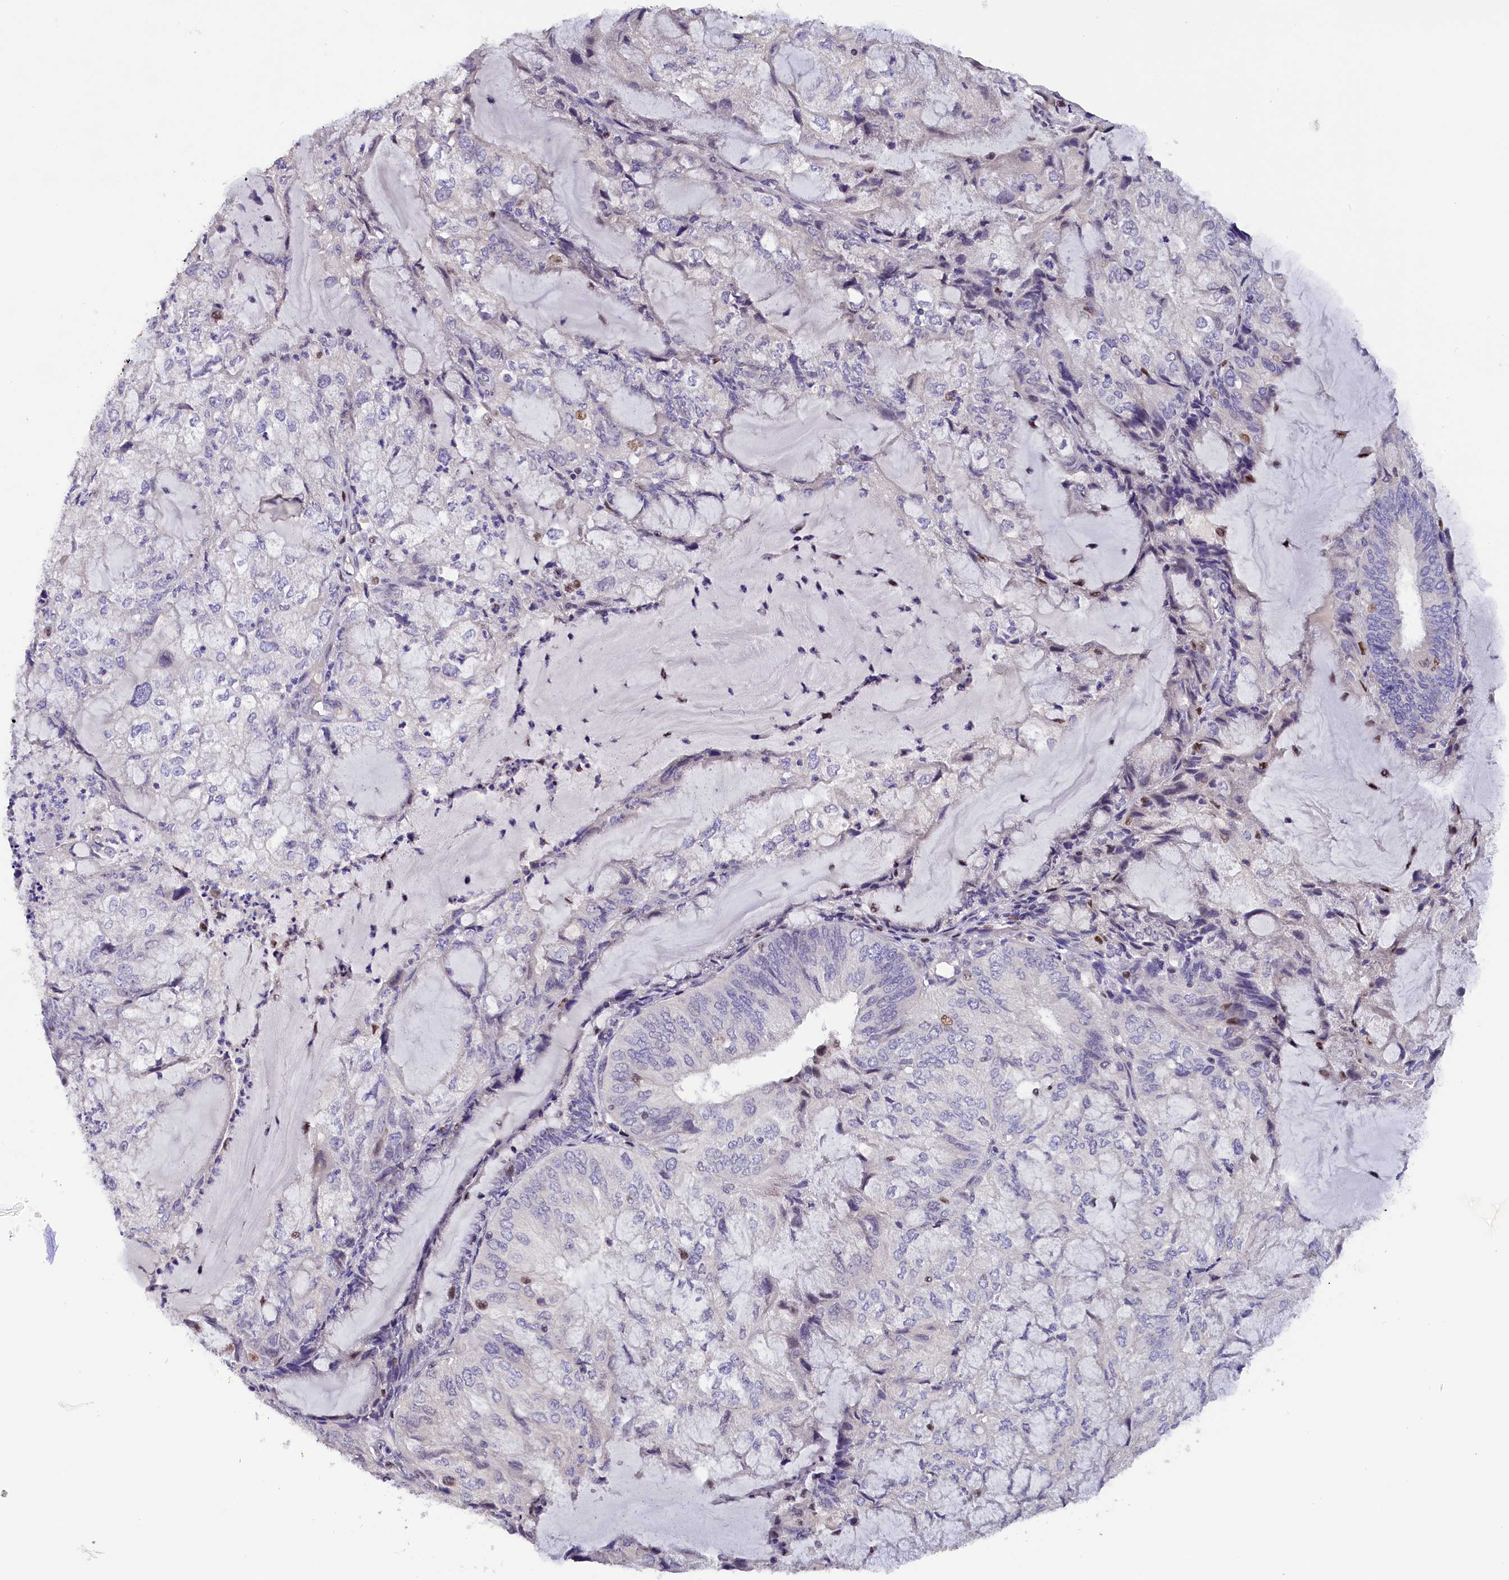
{"staining": {"intensity": "weak", "quantity": "<25%", "location": "nuclear"}, "tissue": "endometrial cancer", "cell_type": "Tumor cells", "image_type": "cancer", "snomed": [{"axis": "morphology", "description": "Adenocarcinoma, NOS"}, {"axis": "topography", "description": "Endometrium"}], "caption": "This is a photomicrograph of IHC staining of adenocarcinoma (endometrial), which shows no staining in tumor cells.", "gene": "BTBD9", "patient": {"sex": "female", "age": 81}}